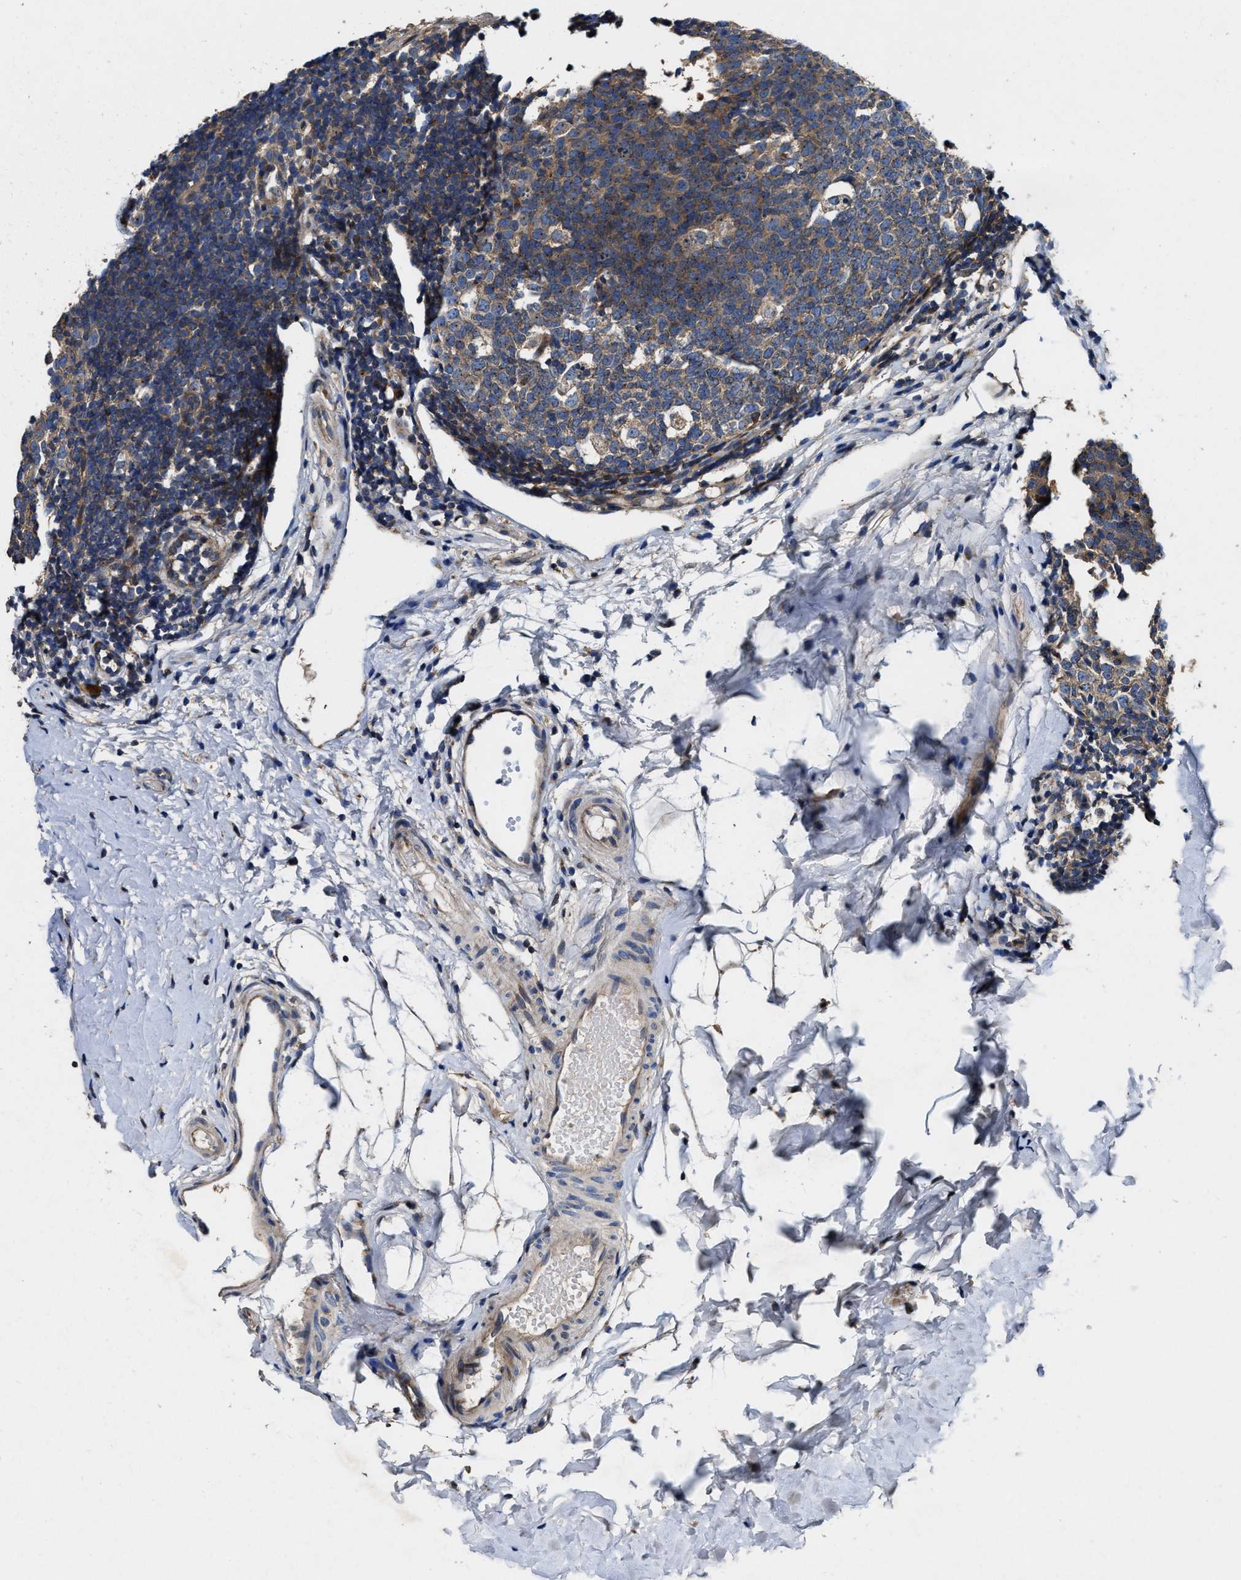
{"staining": {"intensity": "strong", "quantity": ">75%", "location": "cytoplasmic/membranous"}, "tissue": "appendix", "cell_type": "Glandular cells", "image_type": "normal", "snomed": [{"axis": "morphology", "description": "Normal tissue, NOS"}, {"axis": "topography", "description": "Appendix"}], "caption": "Protein expression analysis of benign appendix demonstrates strong cytoplasmic/membranous expression in approximately >75% of glandular cells. (Brightfield microscopy of DAB IHC at high magnification).", "gene": "PTAR1", "patient": {"sex": "female", "age": 20}}